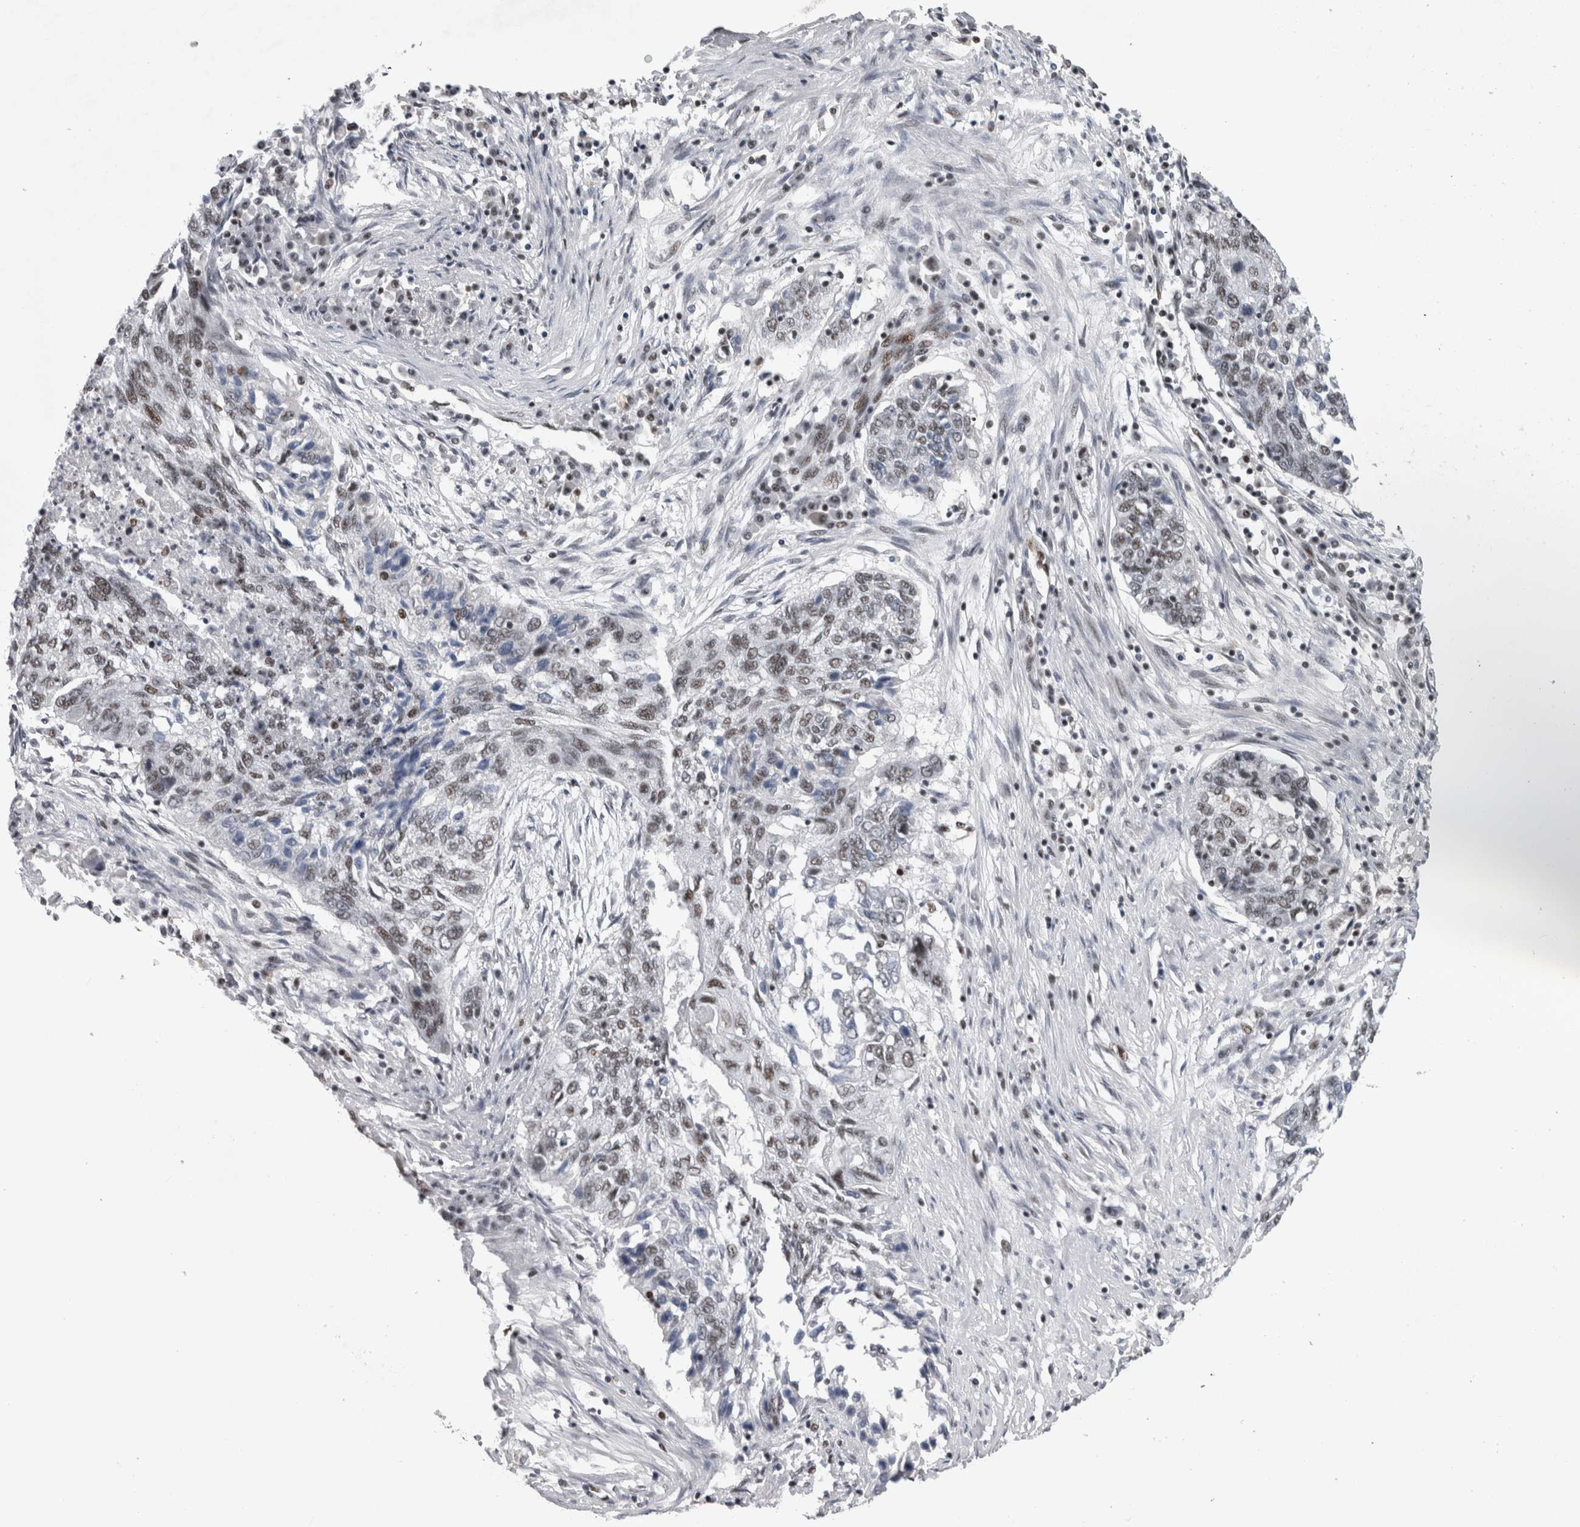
{"staining": {"intensity": "weak", "quantity": "25%-75%", "location": "nuclear"}, "tissue": "lung cancer", "cell_type": "Tumor cells", "image_type": "cancer", "snomed": [{"axis": "morphology", "description": "Squamous cell carcinoma, NOS"}, {"axis": "topography", "description": "Lung"}], "caption": "IHC of human lung cancer (squamous cell carcinoma) exhibits low levels of weak nuclear staining in about 25%-75% of tumor cells.", "gene": "CDK11A", "patient": {"sex": "female", "age": 63}}